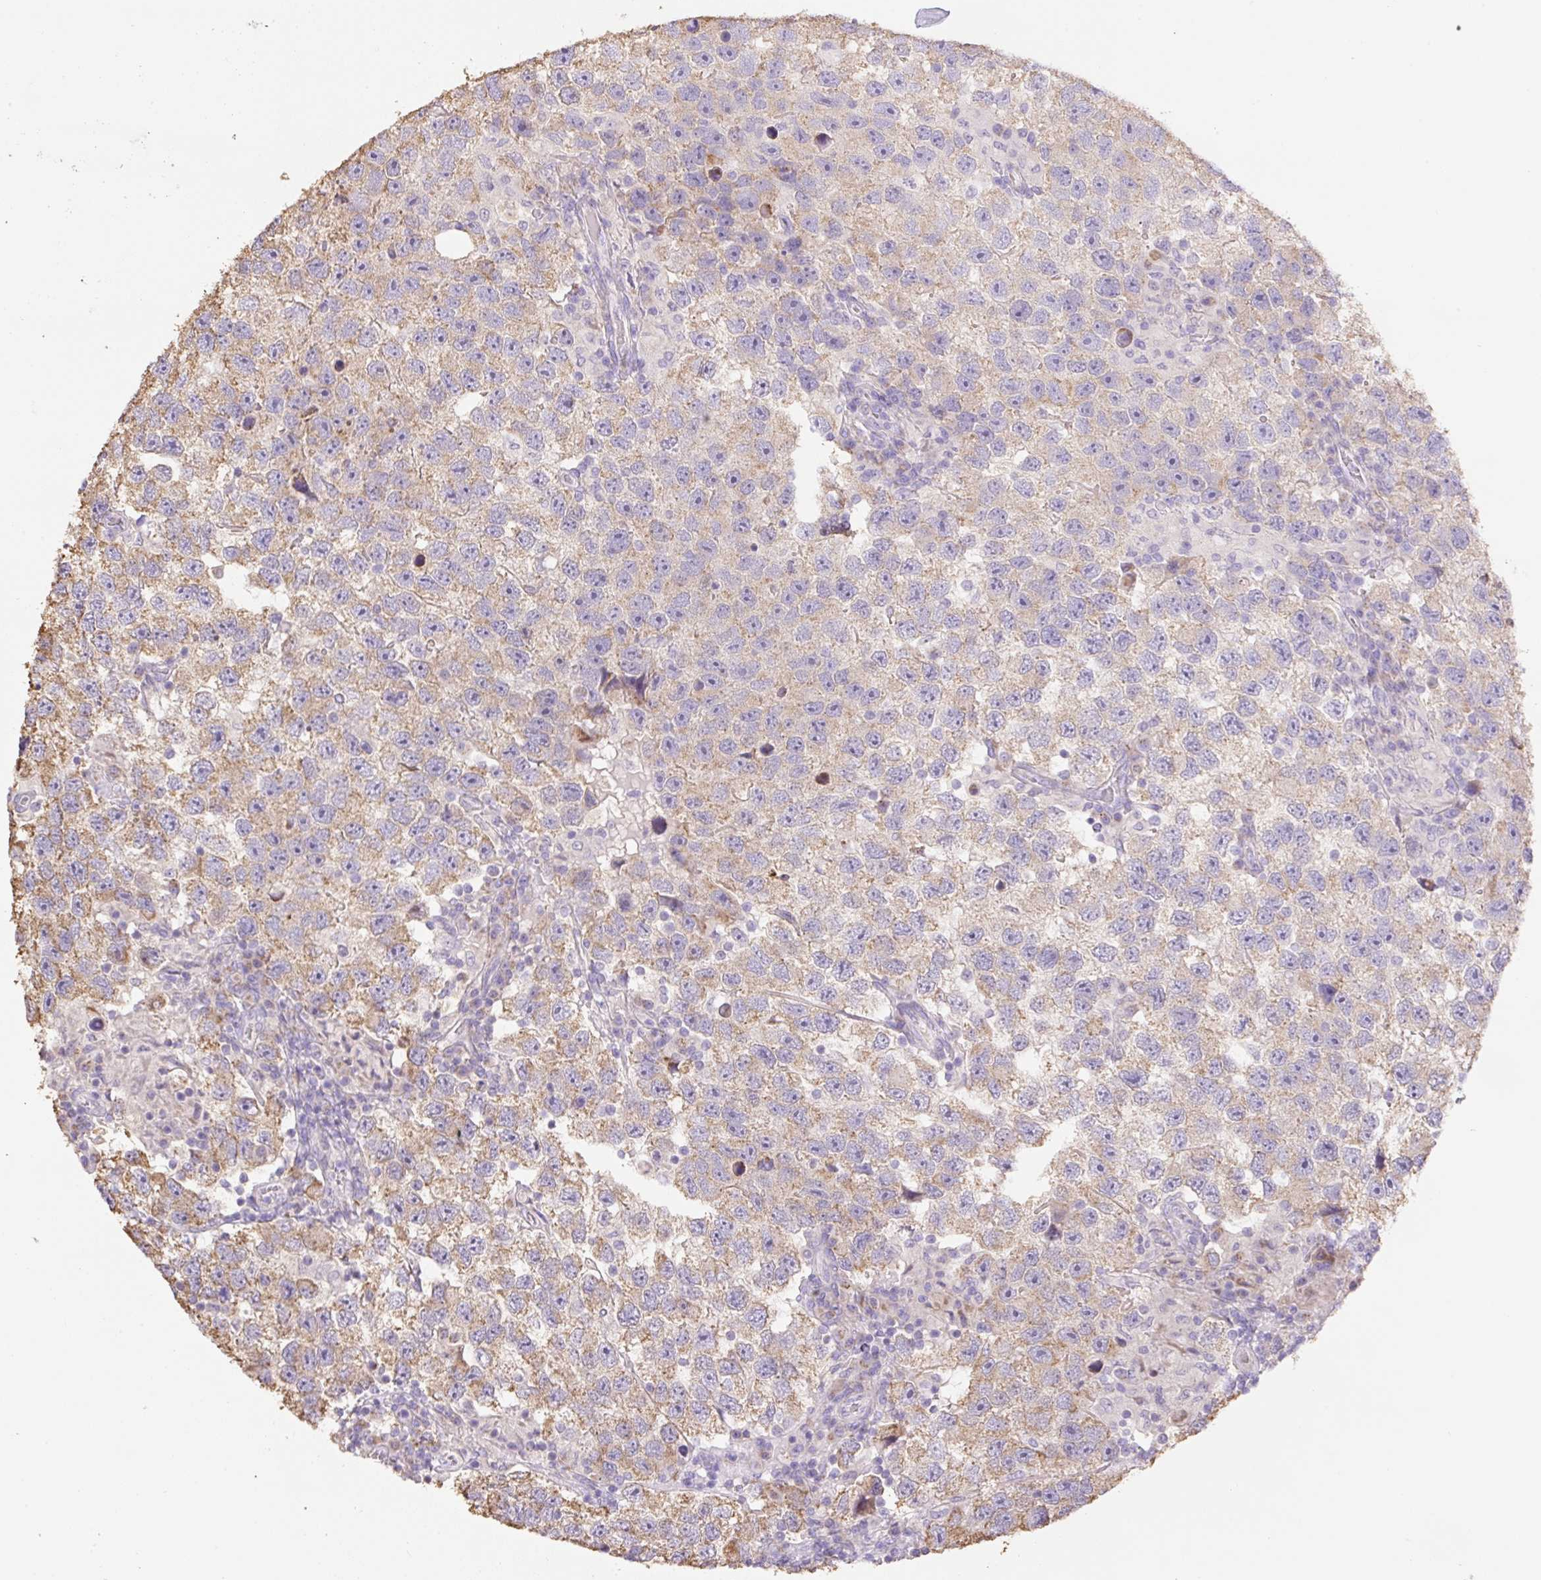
{"staining": {"intensity": "weak", "quantity": "25%-75%", "location": "cytoplasmic/membranous"}, "tissue": "testis cancer", "cell_type": "Tumor cells", "image_type": "cancer", "snomed": [{"axis": "morphology", "description": "Seminoma, NOS"}, {"axis": "topography", "description": "Testis"}], "caption": "About 25%-75% of tumor cells in human testis cancer show weak cytoplasmic/membranous protein staining as visualized by brown immunohistochemical staining.", "gene": "COPZ2", "patient": {"sex": "male", "age": 26}}